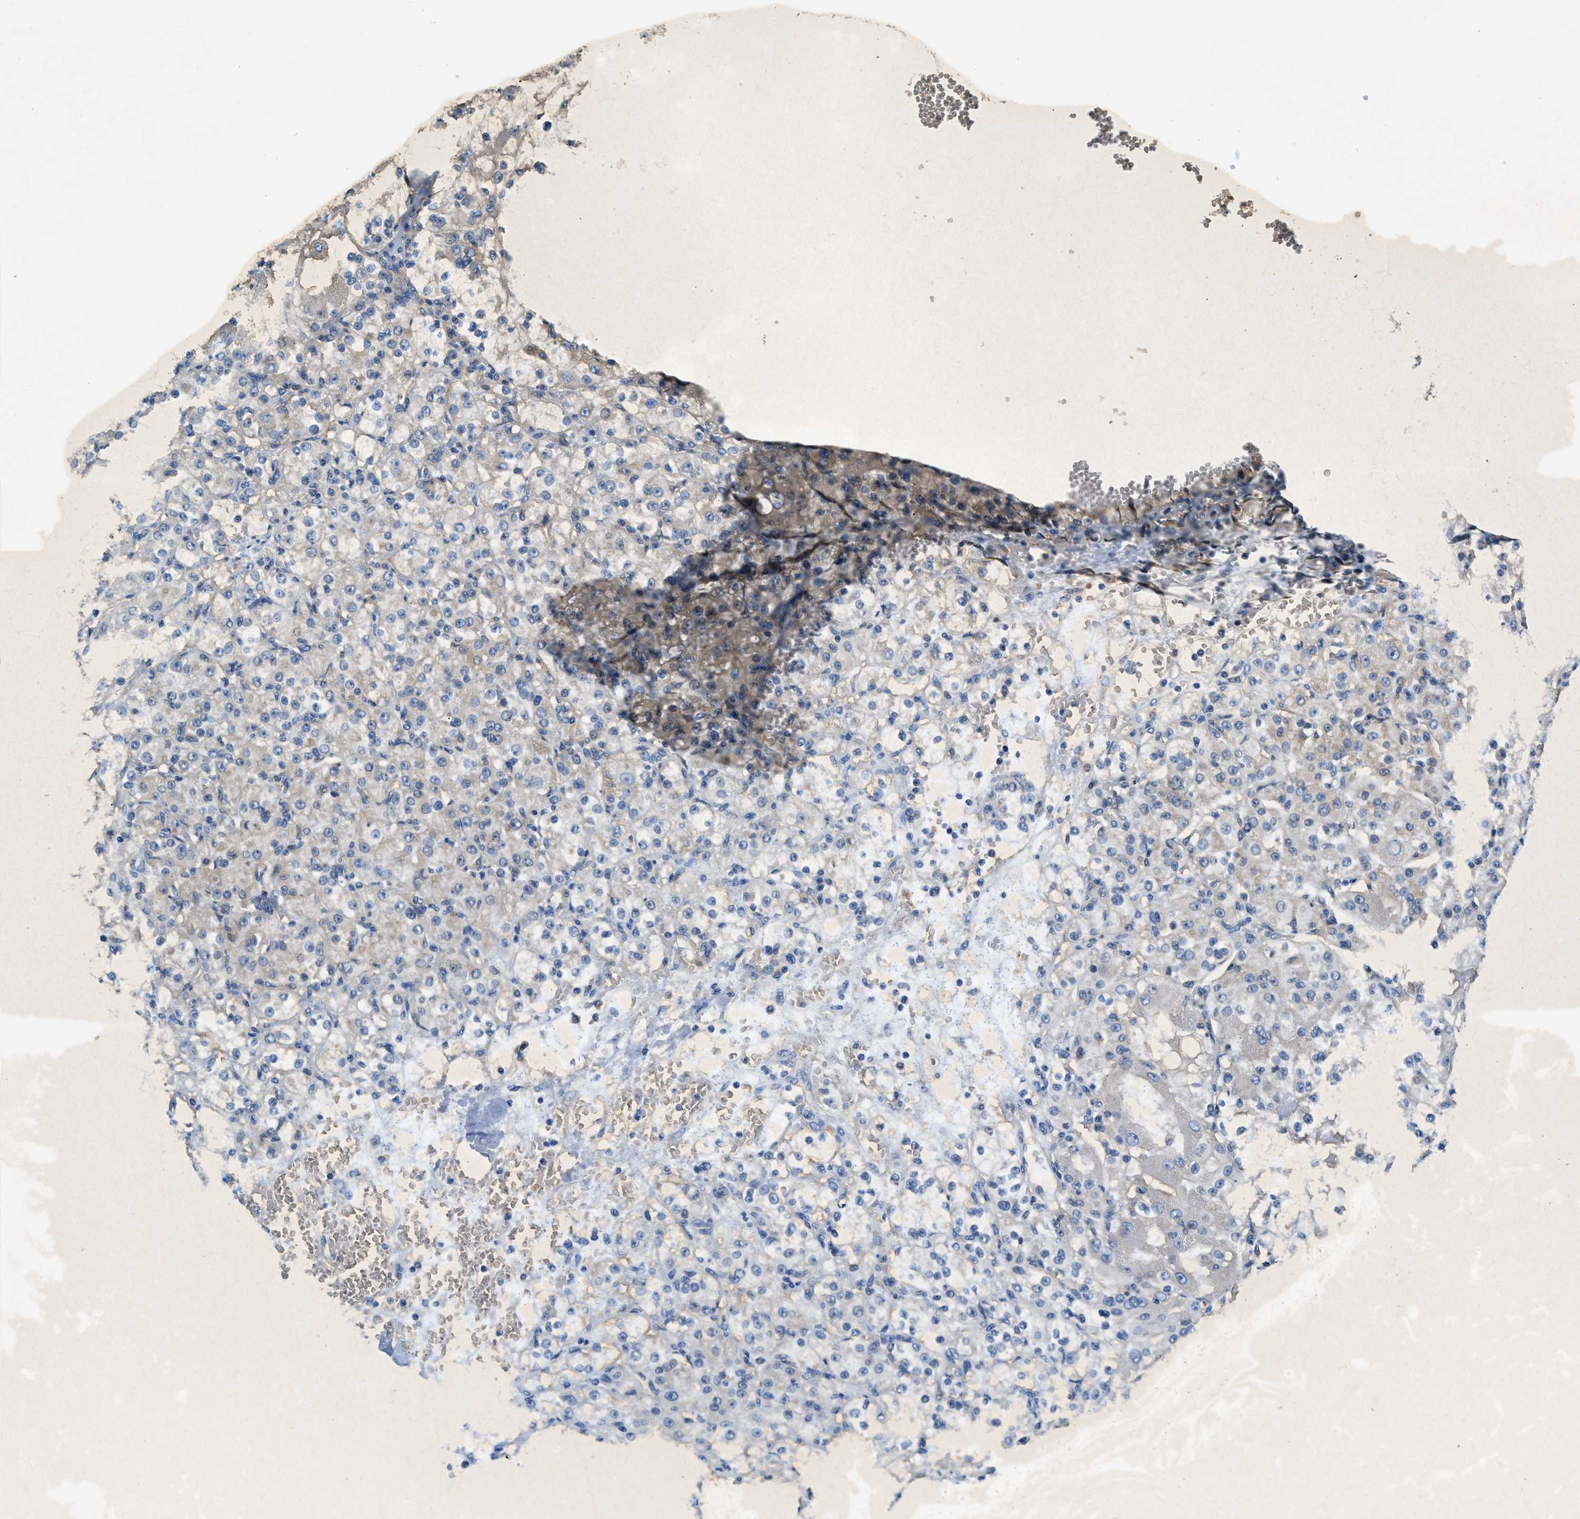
{"staining": {"intensity": "negative", "quantity": "none", "location": "none"}, "tissue": "renal cancer", "cell_type": "Tumor cells", "image_type": "cancer", "snomed": [{"axis": "morphology", "description": "Normal tissue, NOS"}, {"axis": "morphology", "description": "Adenocarcinoma, NOS"}, {"axis": "topography", "description": "Kidney"}], "caption": "Renal cancer (adenocarcinoma) was stained to show a protein in brown. There is no significant positivity in tumor cells.", "gene": "RIPK2", "patient": {"sex": "male", "age": 61}}